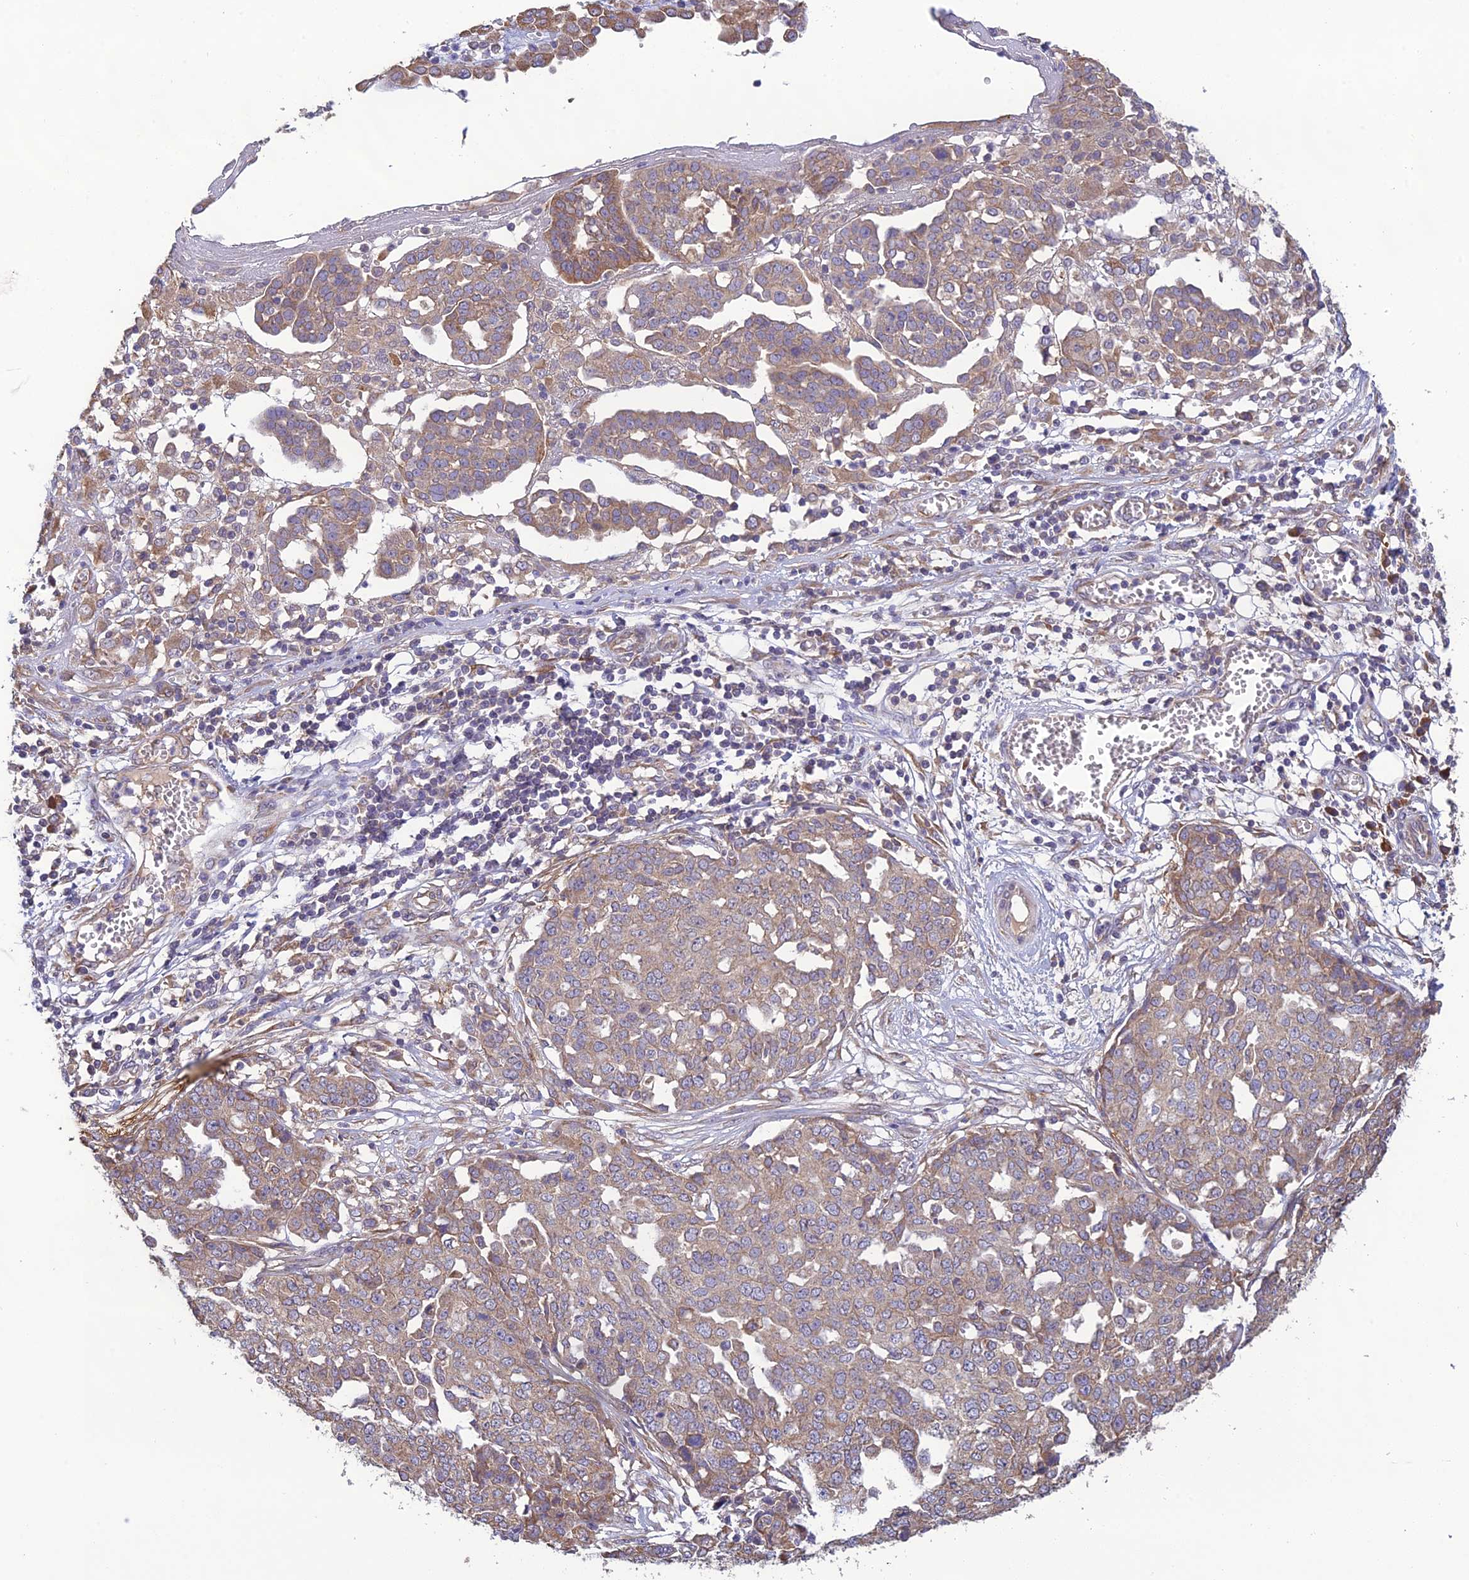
{"staining": {"intensity": "weak", "quantity": ">75%", "location": "cytoplasmic/membranous"}, "tissue": "ovarian cancer", "cell_type": "Tumor cells", "image_type": "cancer", "snomed": [{"axis": "morphology", "description": "Cystadenocarcinoma, serous, NOS"}, {"axis": "topography", "description": "Soft tissue"}, {"axis": "topography", "description": "Ovary"}], "caption": "Ovarian cancer (serous cystadenocarcinoma) stained with immunohistochemistry (IHC) shows weak cytoplasmic/membranous positivity in about >75% of tumor cells. (DAB (3,3'-diaminobenzidine) IHC, brown staining for protein, blue staining for nuclei).", "gene": "MRNIP", "patient": {"sex": "female", "age": 57}}